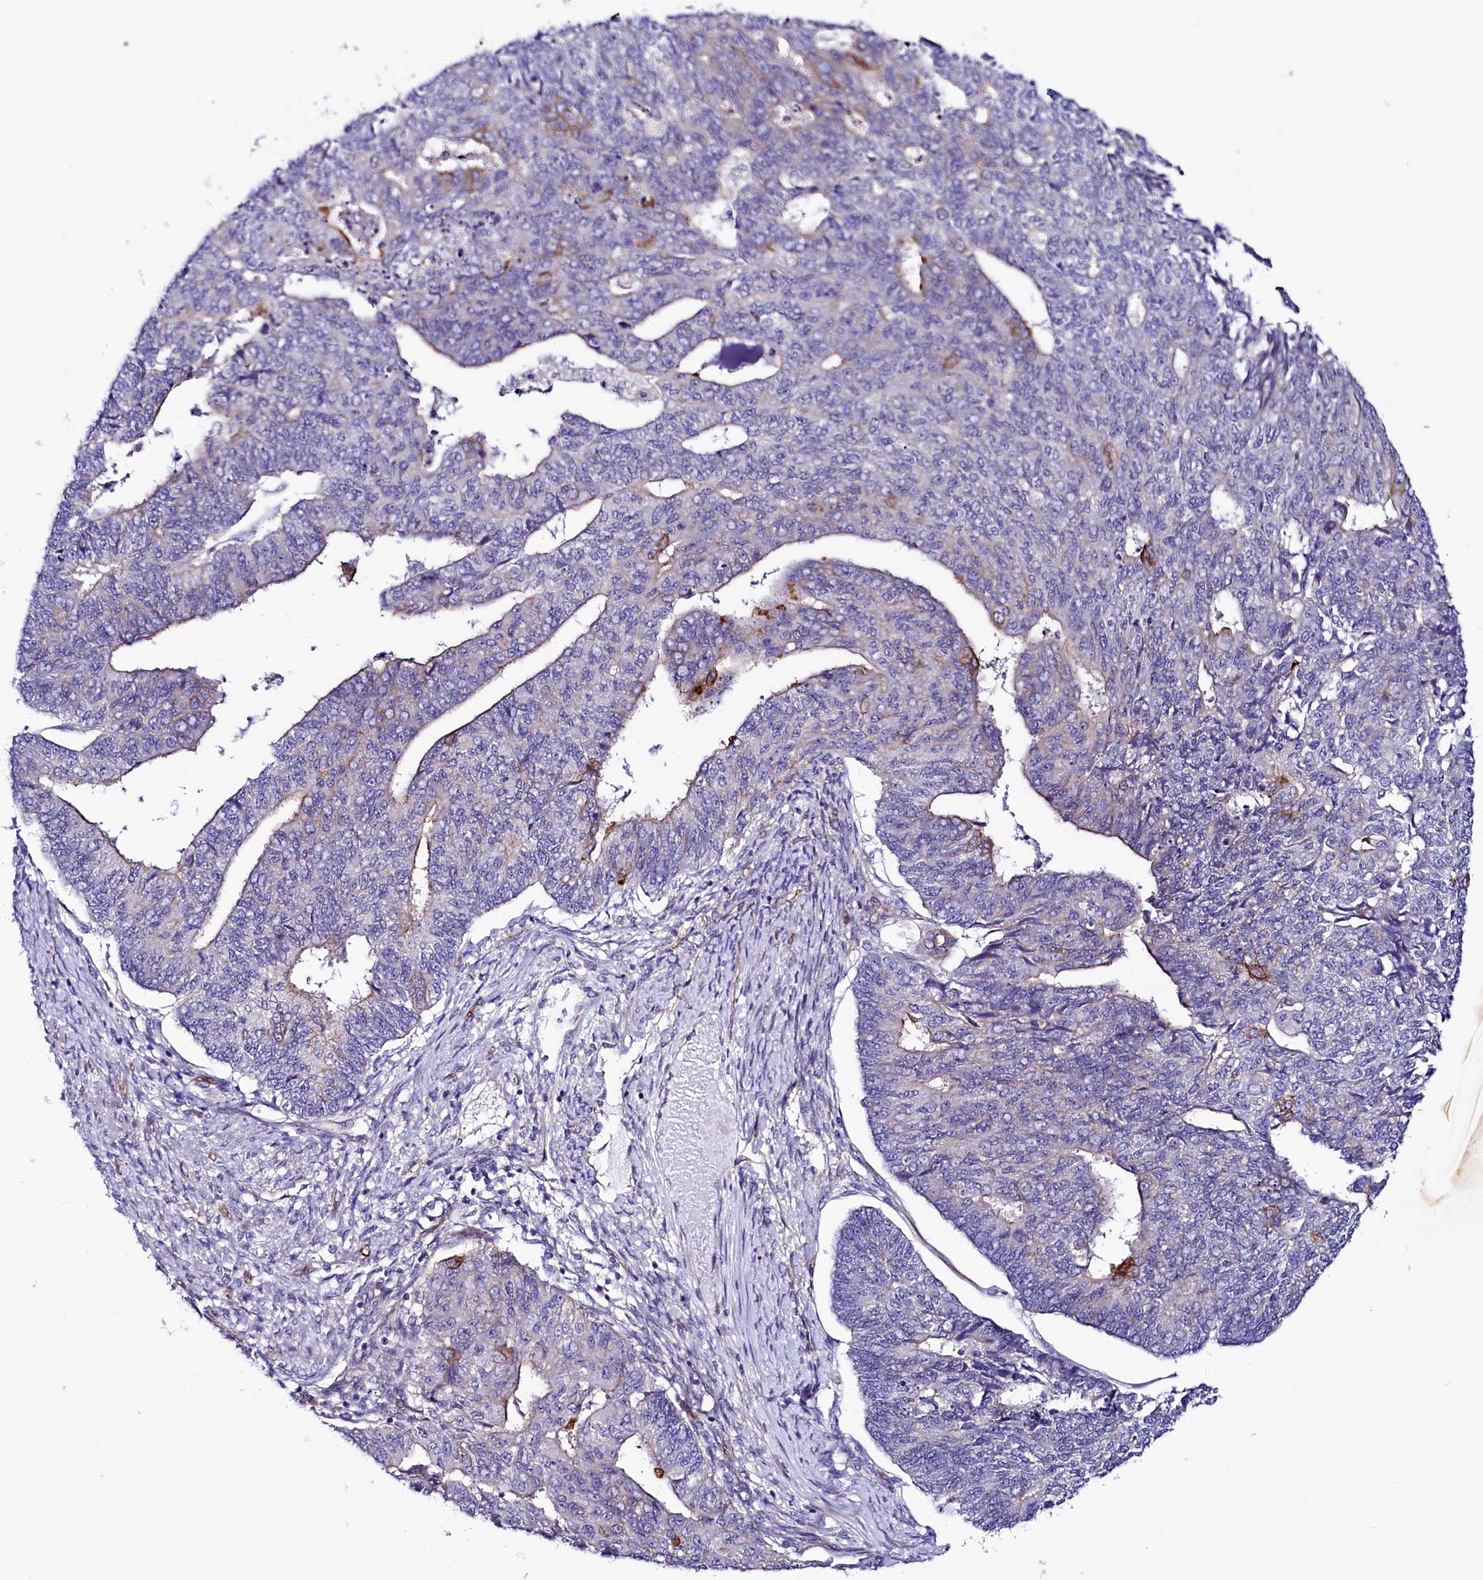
{"staining": {"intensity": "moderate", "quantity": "<25%", "location": "cytoplasmic/membranous"}, "tissue": "endometrial cancer", "cell_type": "Tumor cells", "image_type": "cancer", "snomed": [{"axis": "morphology", "description": "Adenocarcinoma, NOS"}, {"axis": "topography", "description": "Endometrium"}], "caption": "Endometrial adenocarcinoma stained for a protein shows moderate cytoplasmic/membranous positivity in tumor cells.", "gene": "SLF1", "patient": {"sex": "female", "age": 32}}